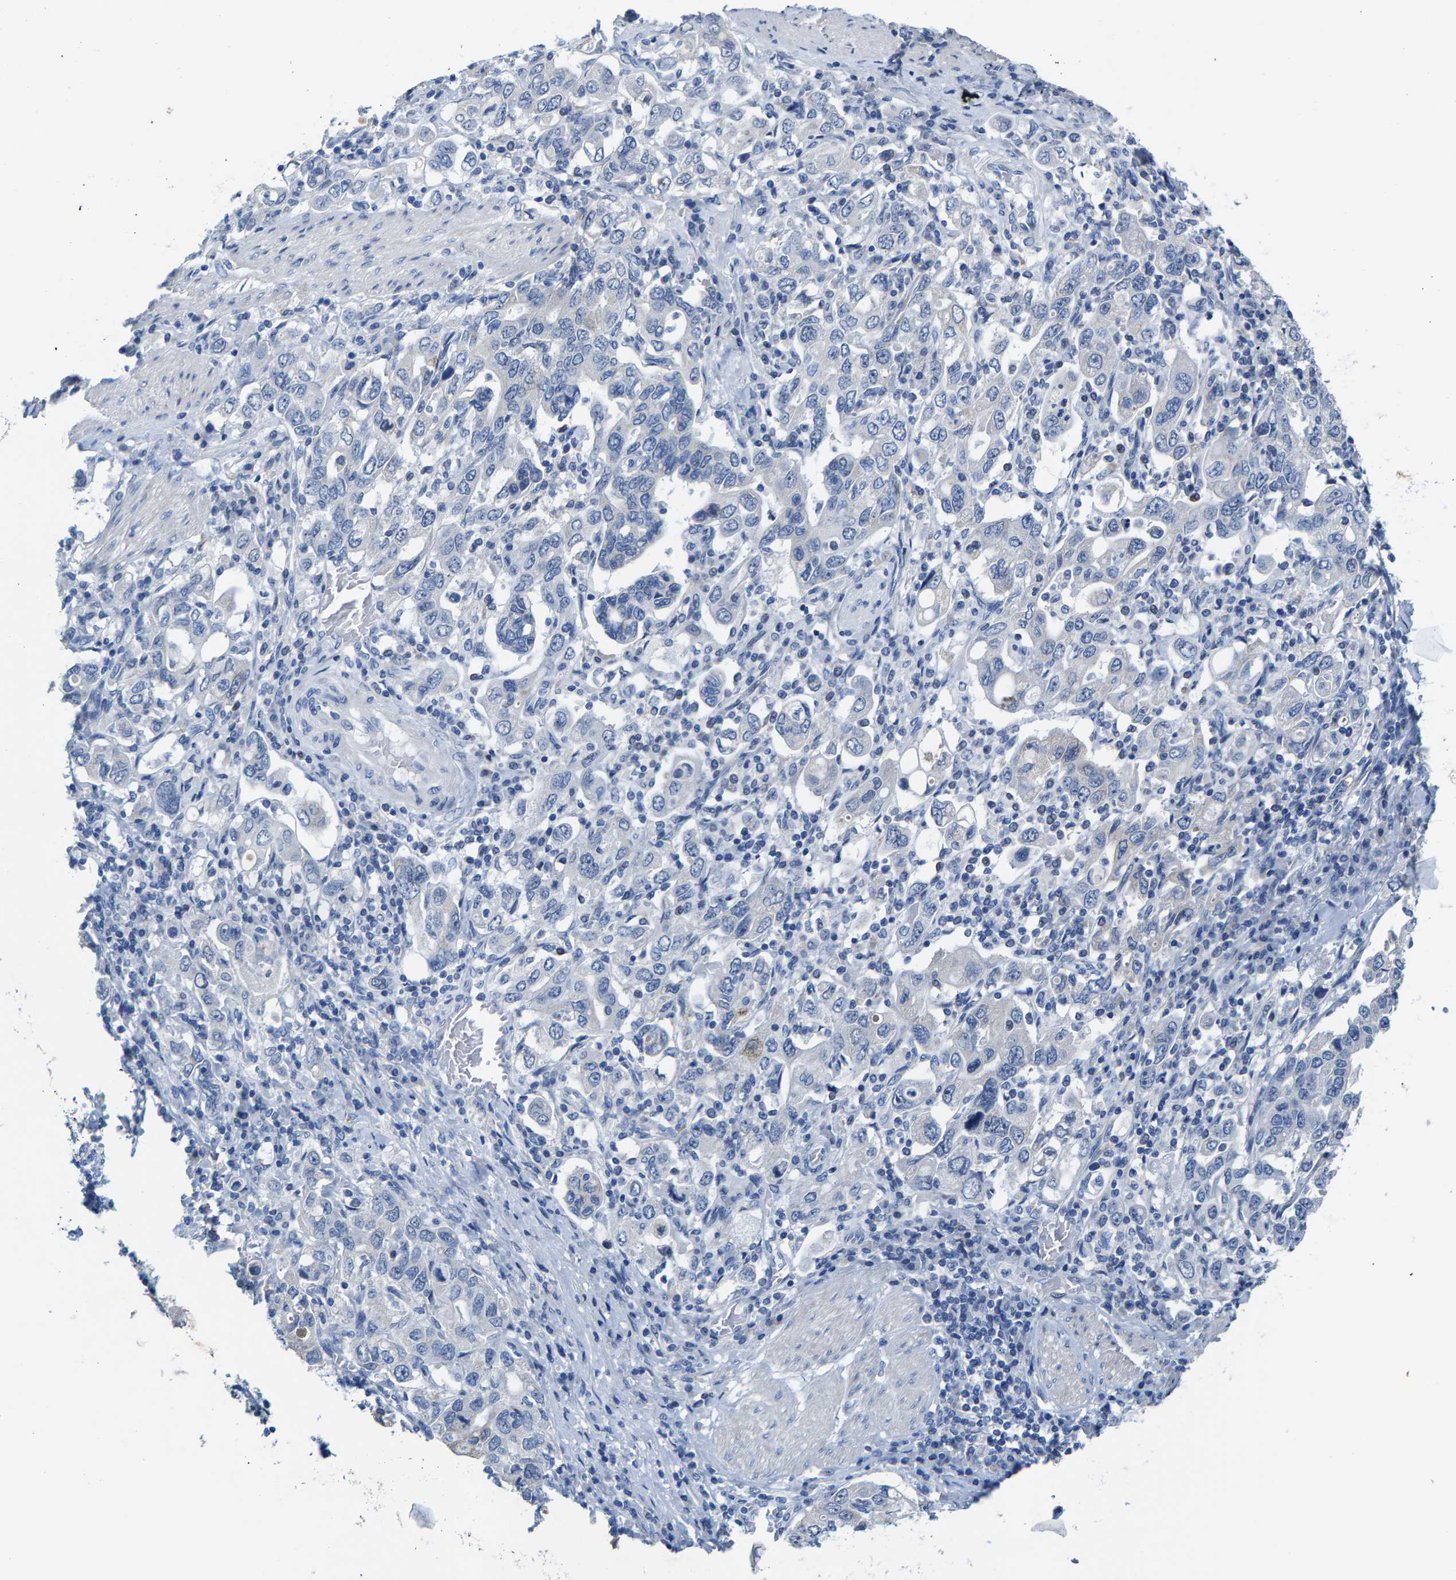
{"staining": {"intensity": "negative", "quantity": "none", "location": "none"}, "tissue": "stomach cancer", "cell_type": "Tumor cells", "image_type": "cancer", "snomed": [{"axis": "morphology", "description": "Adenocarcinoma, NOS"}, {"axis": "topography", "description": "Stomach, upper"}], "caption": "Immunohistochemistry (IHC) photomicrograph of human adenocarcinoma (stomach) stained for a protein (brown), which reveals no positivity in tumor cells.", "gene": "KLHL1", "patient": {"sex": "male", "age": 62}}